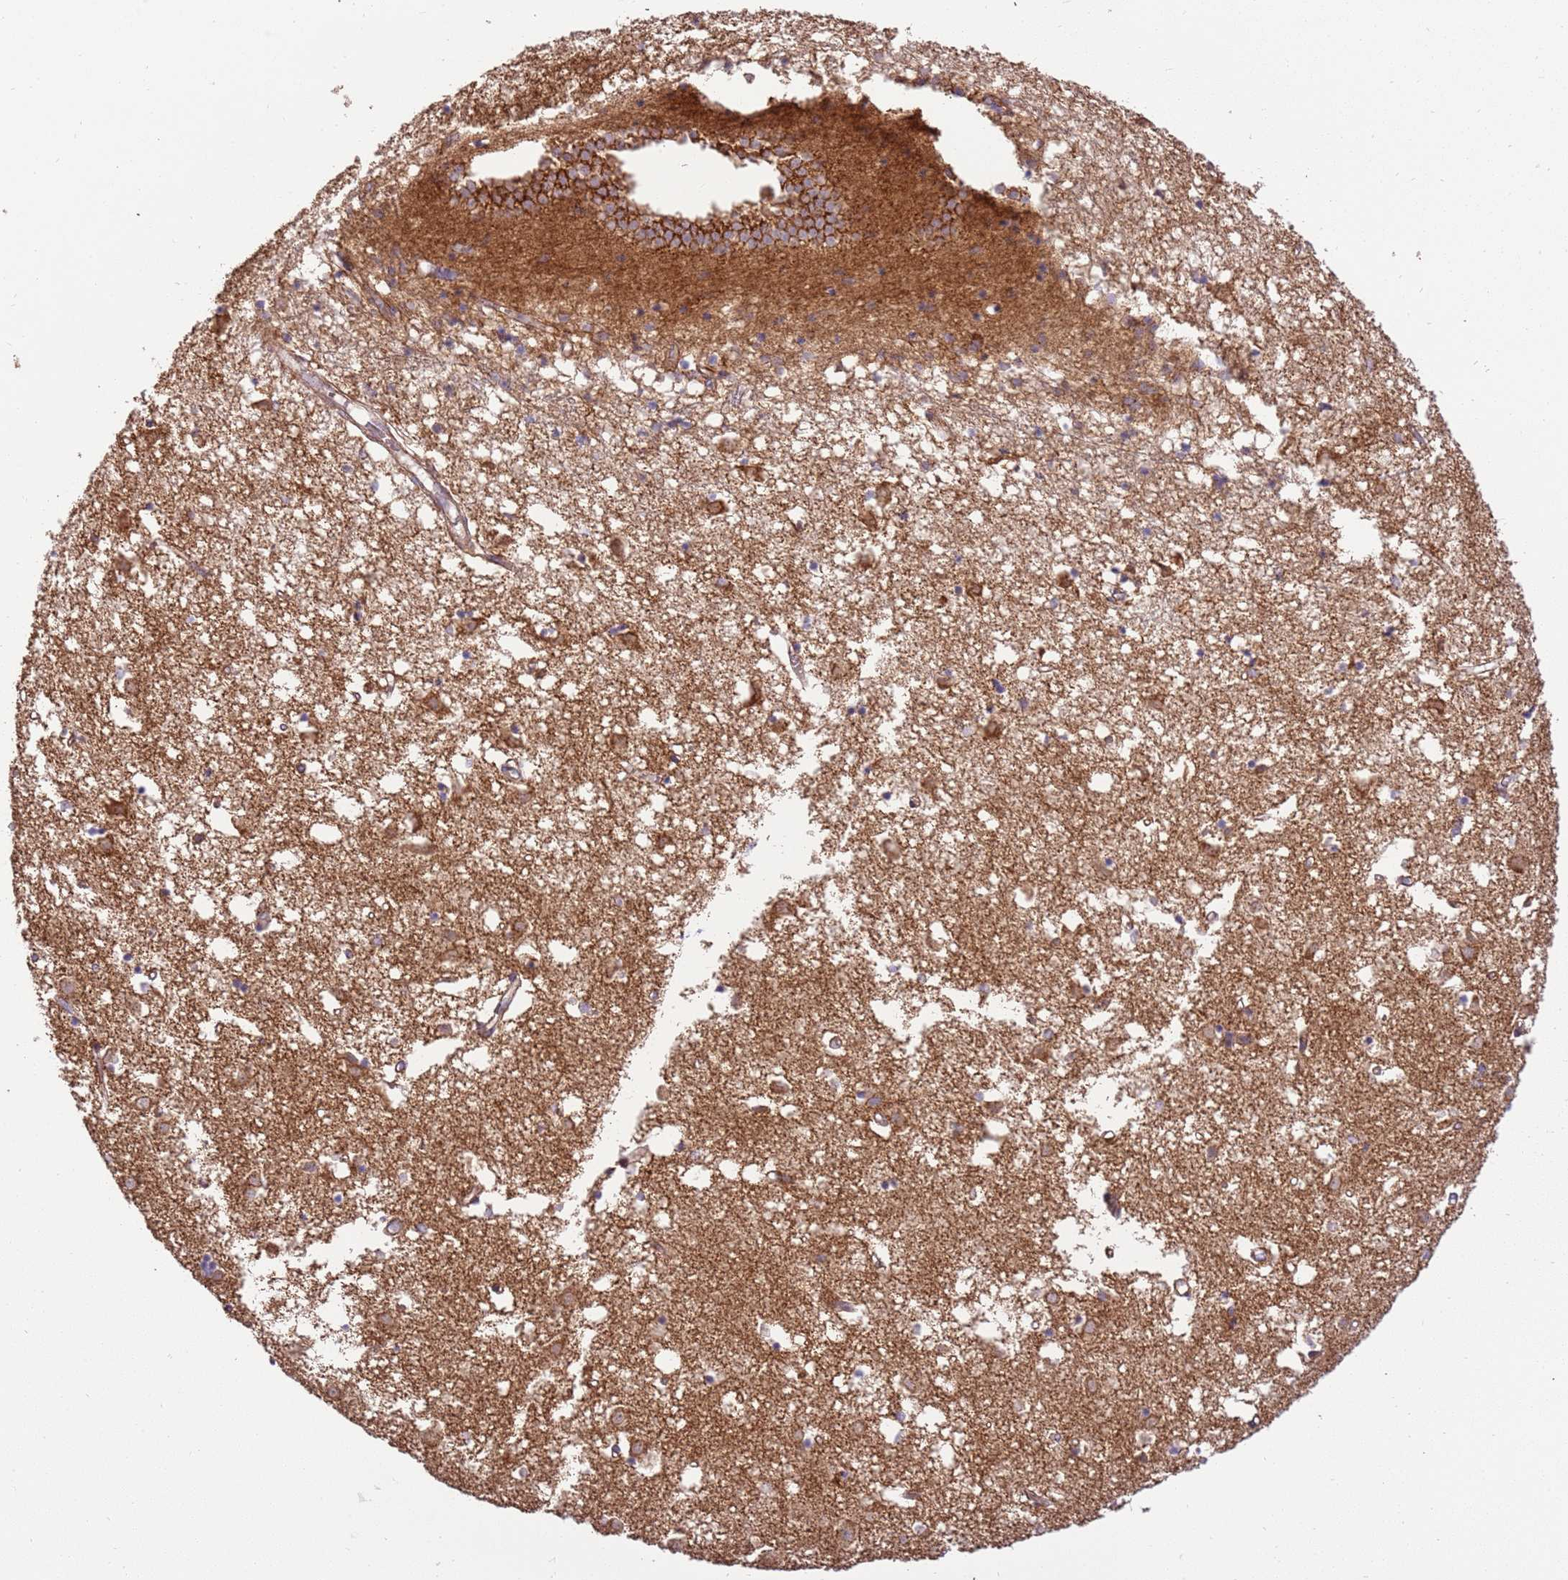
{"staining": {"intensity": "moderate", "quantity": "<25%", "location": "cytoplasmic/membranous"}, "tissue": "caudate", "cell_type": "Glial cells", "image_type": "normal", "snomed": [{"axis": "morphology", "description": "Normal tissue, NOS"}, {"axis": "topography", "description": "Lateral ventricle wall"}], "caption": "DAB (3,3'-diaminobenzidine) immunohistochemical staining of benign human caudate demonstrates moderate cytoplasmic/membranous protein staining in approximately <25% of glial cells.", "gene": "SPATA2L", "patient": {"sex": "male", "age": 70}}